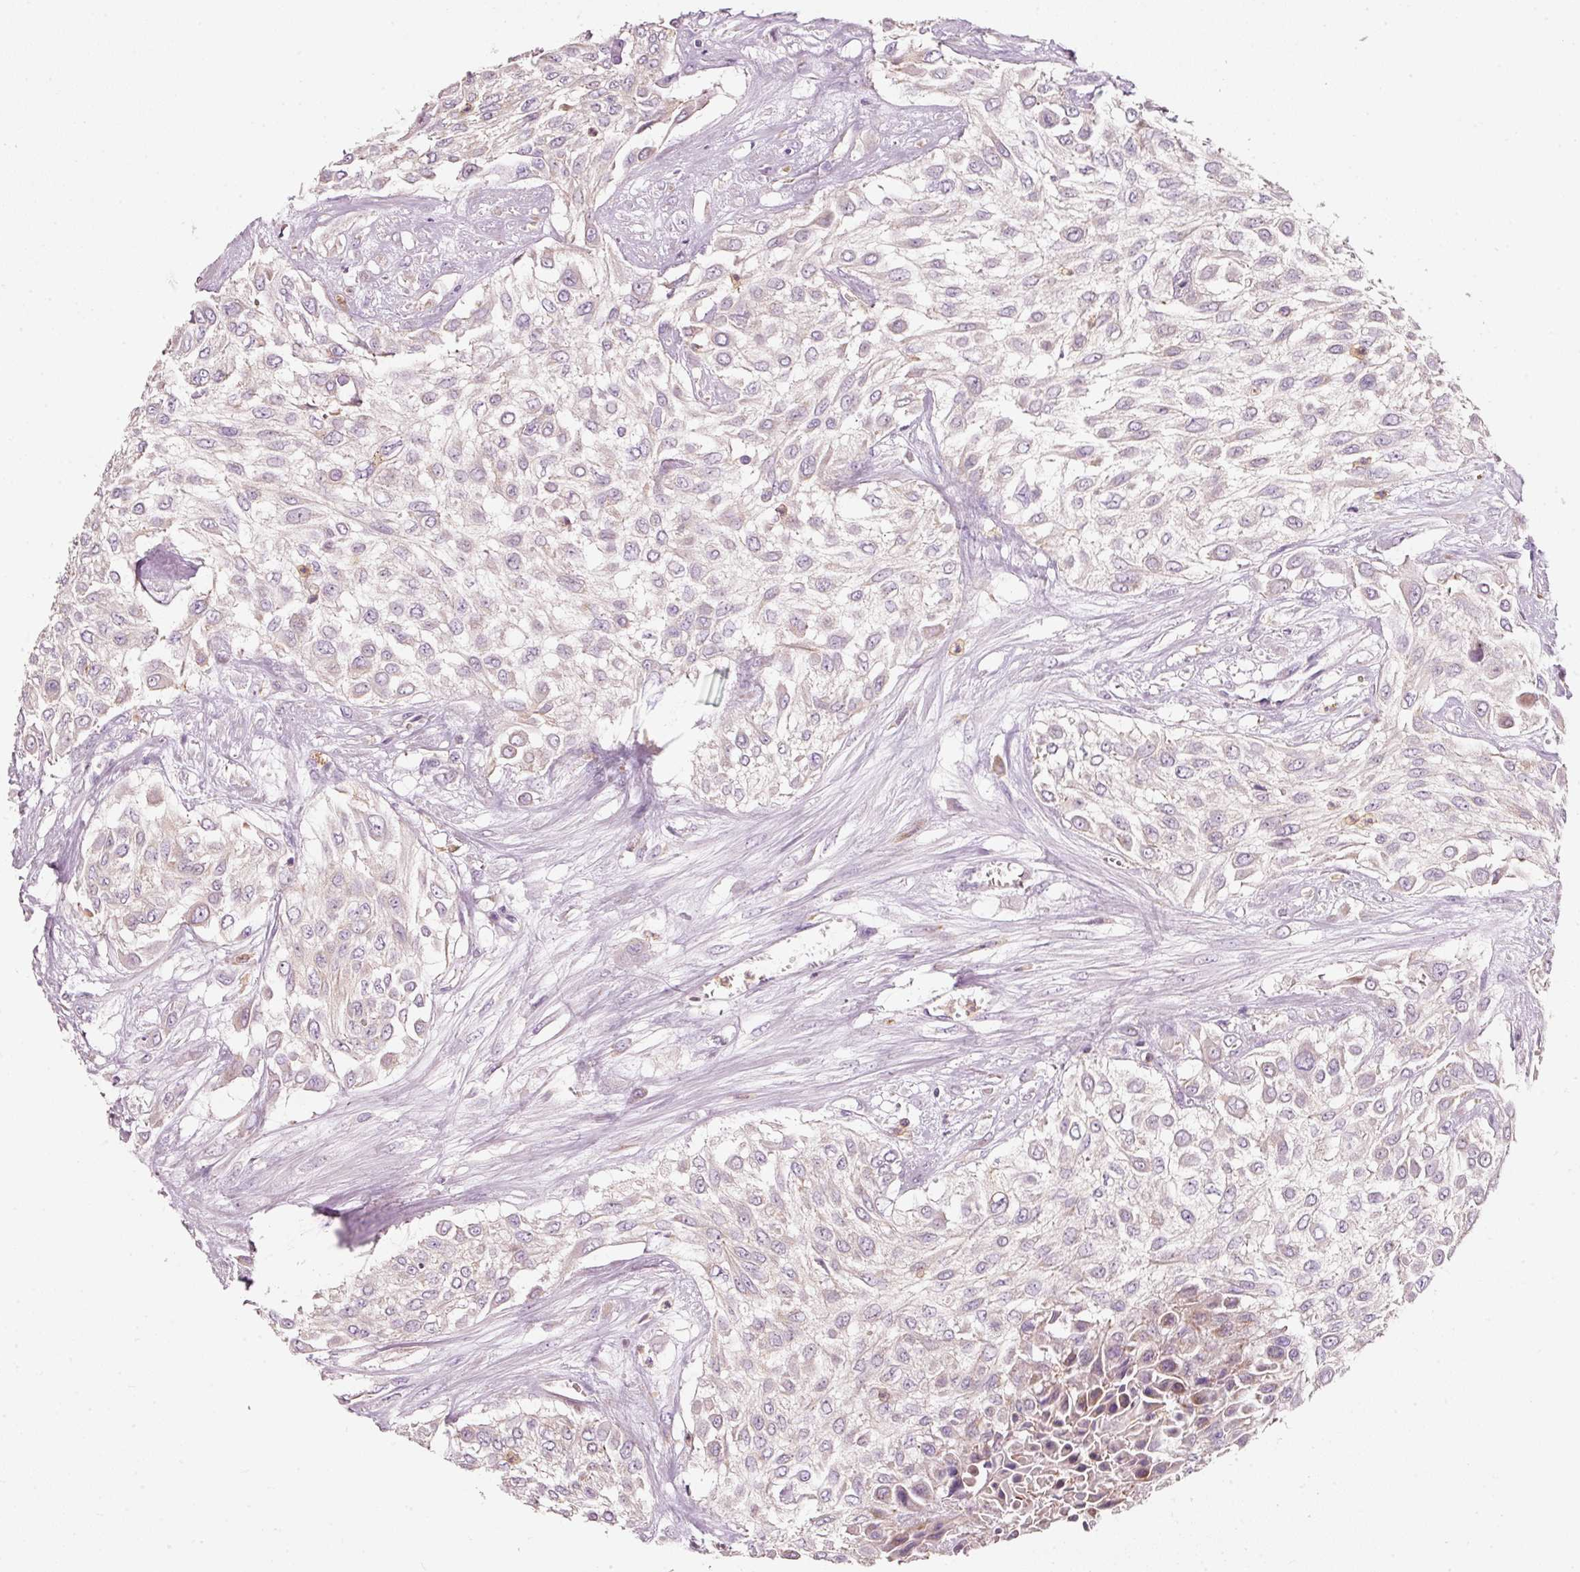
{"staining": {"intensity": "negative", "quantity": "none", "location": "none"}, "tissue": "urothelial cancer", "cell_type": "Tumor cells", "image_type": "cancer", "snomed": [{"axis": "morphology", "description": "Urothelial carcinoma, High grade"}, {"axis": "topography", "description": "Urinary bladder"}], "caption": "Immunohistochemical staining of human urothelial cancer shows no significant positivity in tumor cells. (Stains: DAB immunohistochemistry with hematoxylin counter stain, Microscopy: brightfield microscopy at high magnification).", "gene": "IQGAP2", "patient": {"sex": "male", "age": 57}}